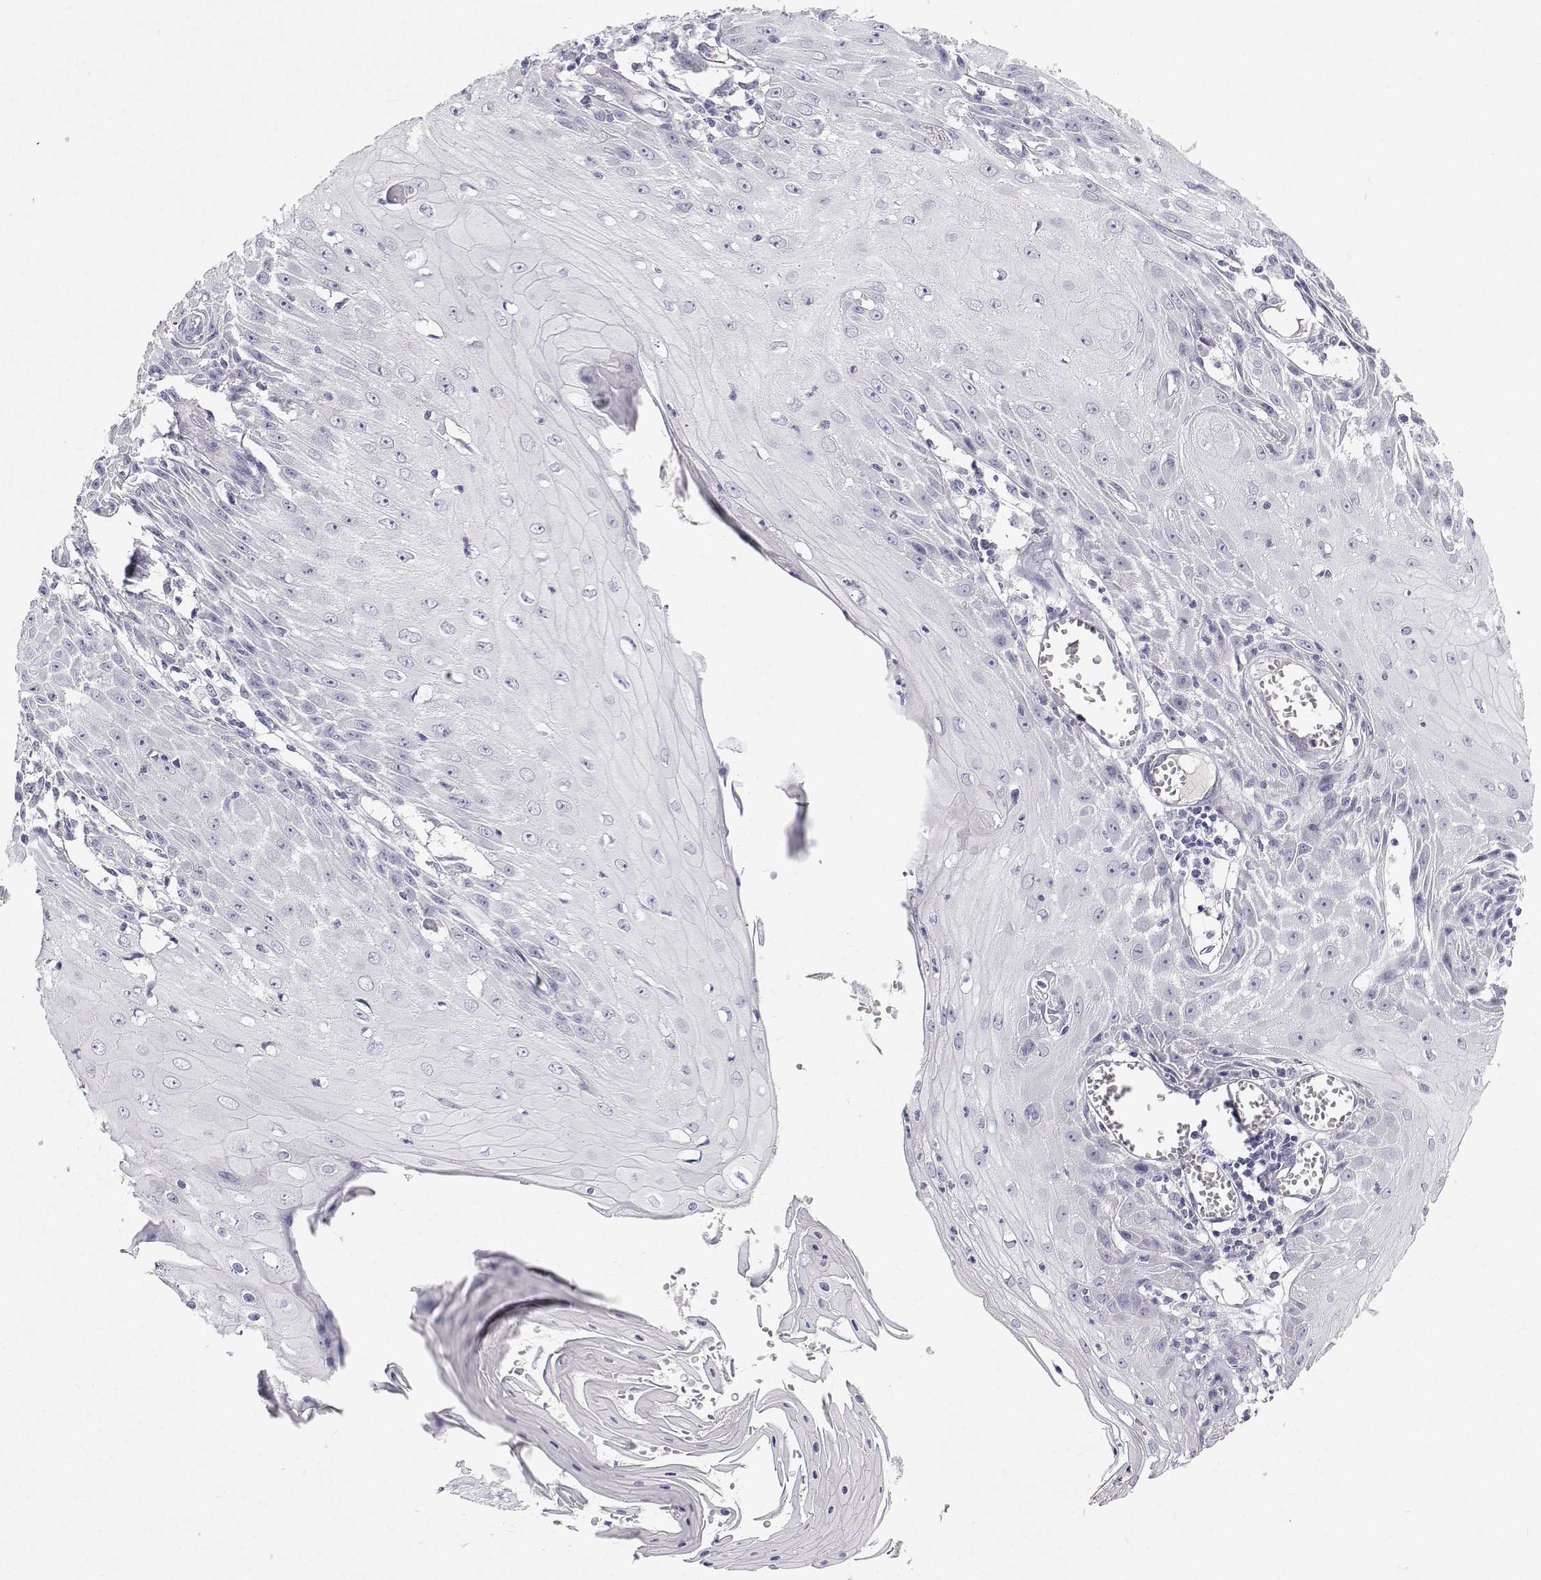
{"staining": {"intensity": "negative", "quantity": "none", "location": "none"}, "tissue": "skin cancer", "cell_type": "Tumor cells", "image_type": "cancer", "snomed": [{"axis": "morphology", "description": "Squamous cell carcinoma, NOS"}, {"axis": "topography", "description": "Skin"}], "caption": "Squamous cell carcinoma (skin) was stained to show a protein in brown. There is no significant staining in tumor cells.", "gene": "ANKRD65", "patient": {"sex": "female", "age": 73}}